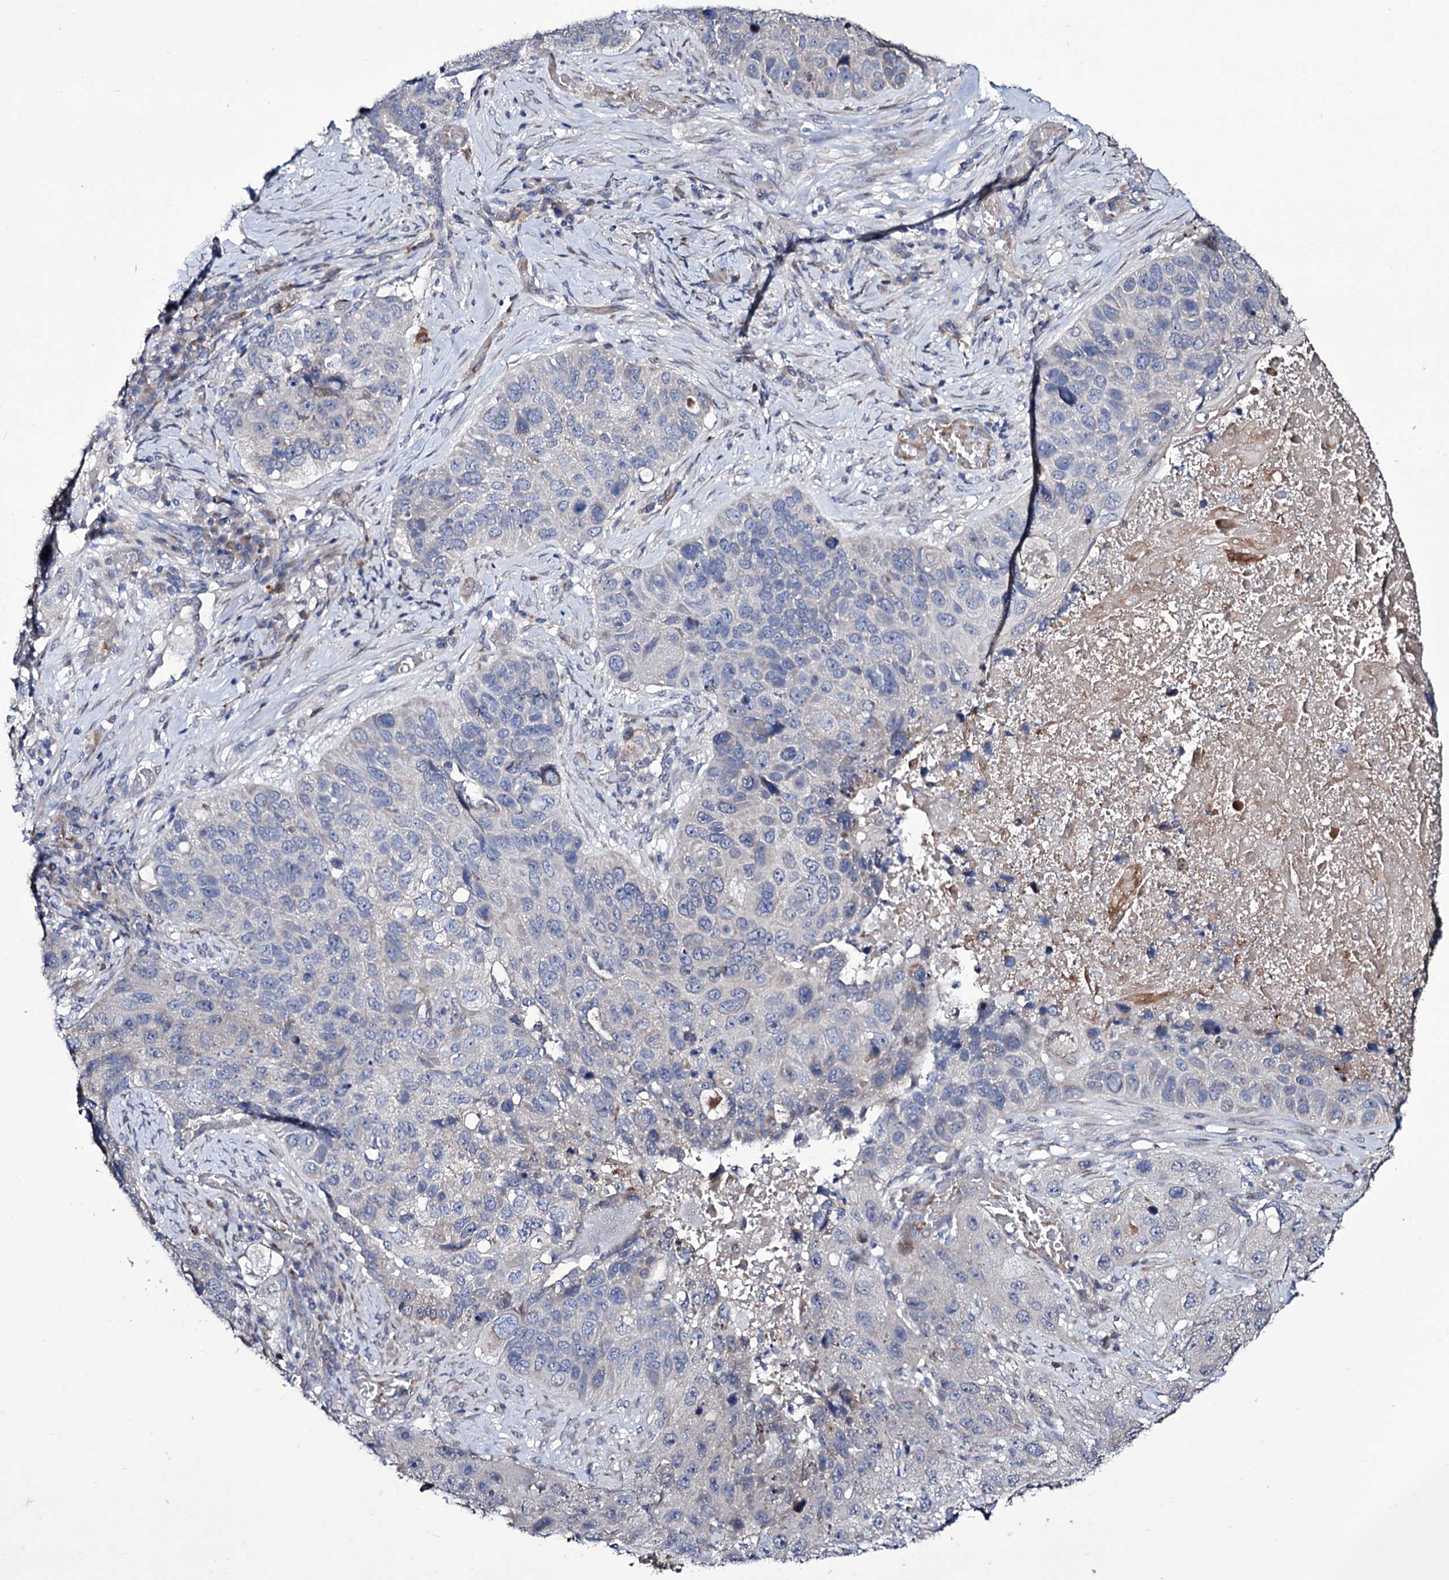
{"staining": {"intensity": "negative", "quantity": "none", "location": "none"}, "tissue": "lung cancer", "cell_type": "Tumor cells", "image_type": "cancer", "snomed": [{"axis": "morphology", "description": "Squamous cell carcinoma, NOS"}, {"axis": "topography", "description": "Lung"}], "caption": "Histopathology image shows no protein staining in tumor cells of squamous cell carcinoma (lung) tissue.", "gene": "TUBGCP5", "patient": {"sex": "male", "age": 61}}